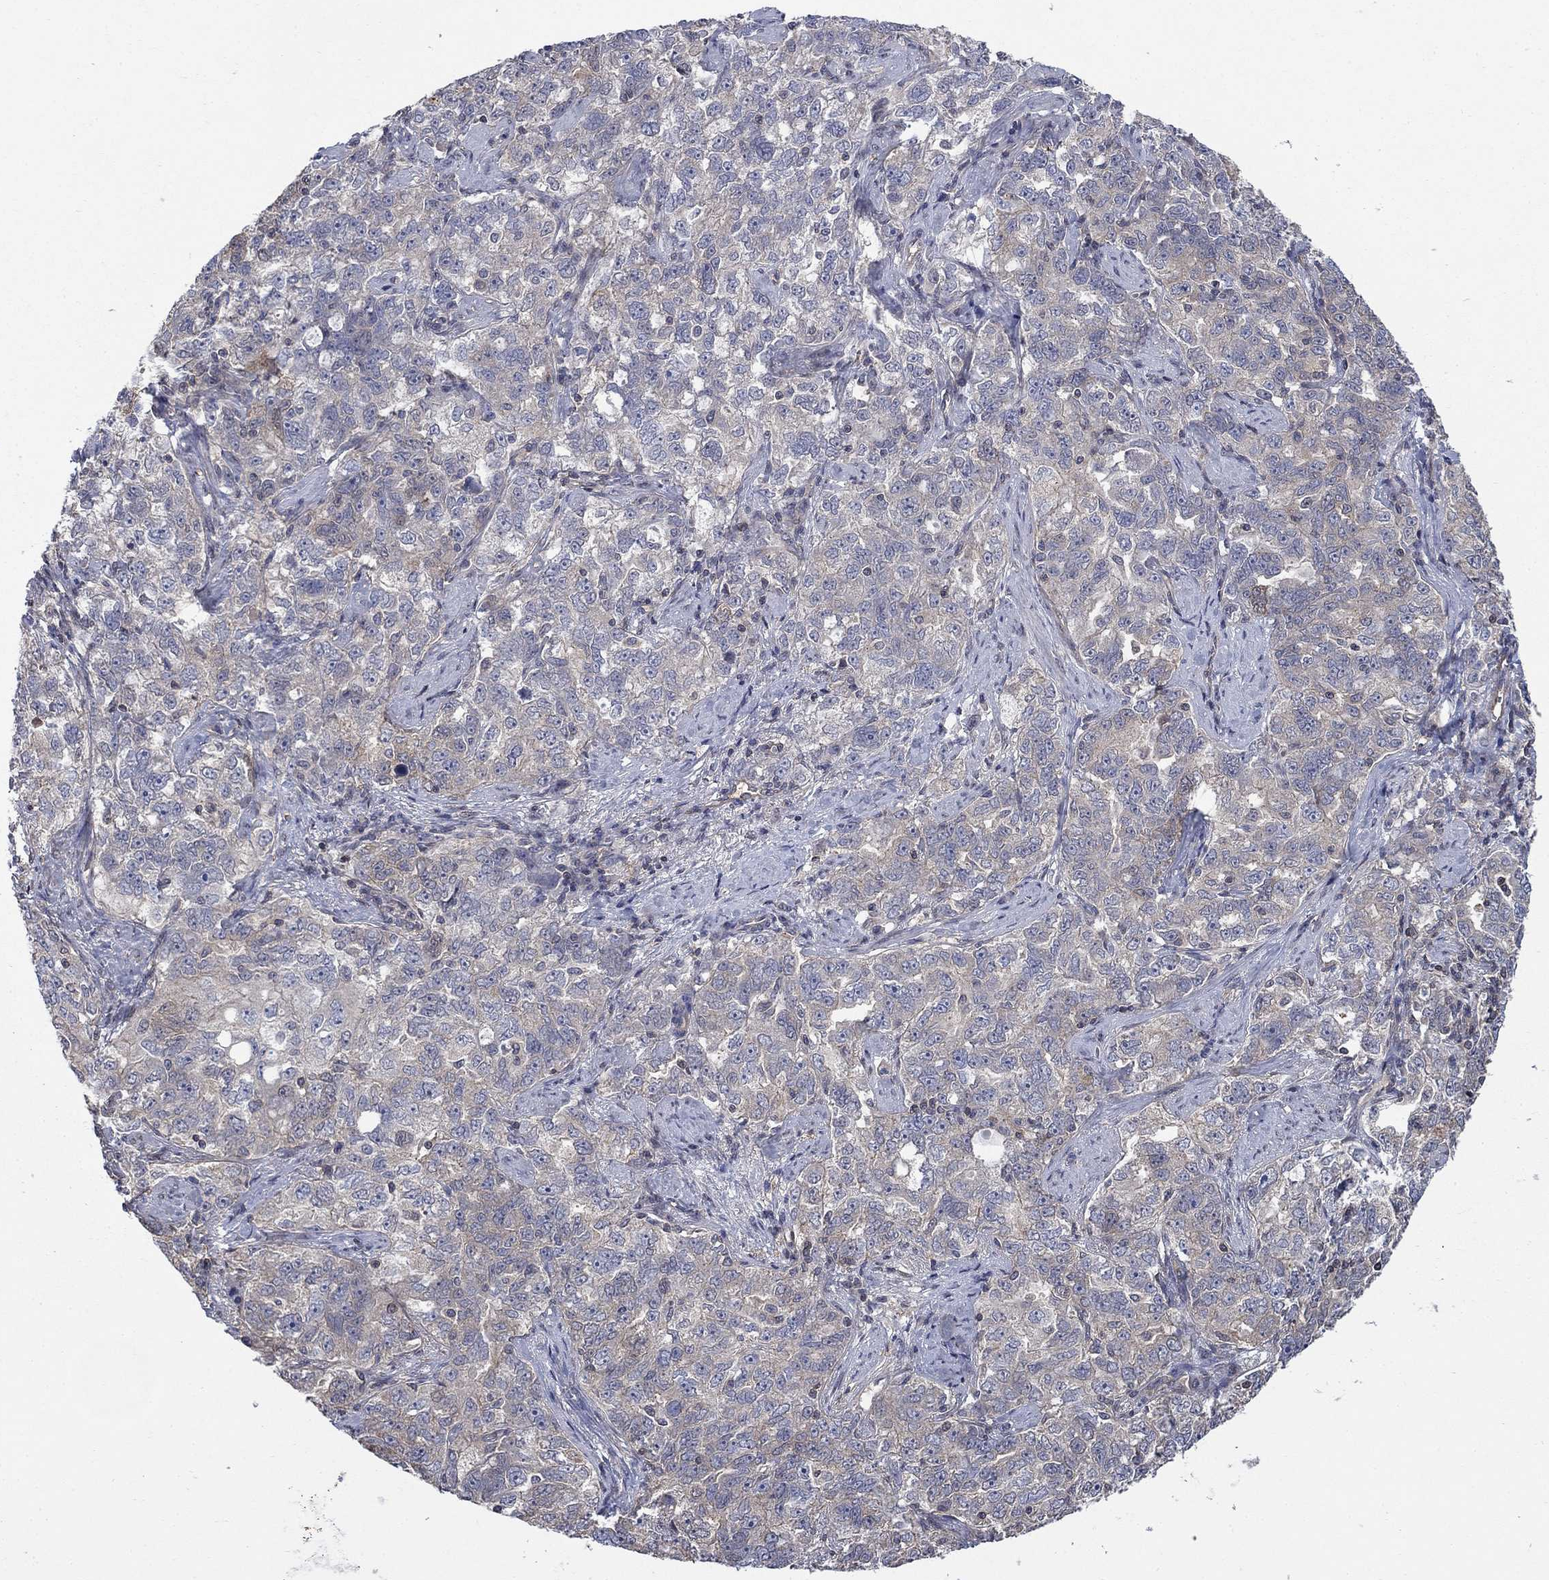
{"staining": {"intensity": "negative", "quantity": "none", "location": "none"}, "tissue": "ovarian cancer", "cell_type": "Tumor cells", "image_type": "cancer", "snomed": [{"axis": "morphology", "description": "Cystadenocarcinoma, serous, NOS"}, {"axis": "topography", "description": "Ovary"}], "caption": "Tumor cells show no significant protein staining in serous cystadenocarcinoma (ovarian). (DAB immunohistochemistry (IHC), high magnification).", "gene": "PDZD2", "patient": {"sex": "female", "age": 51}}